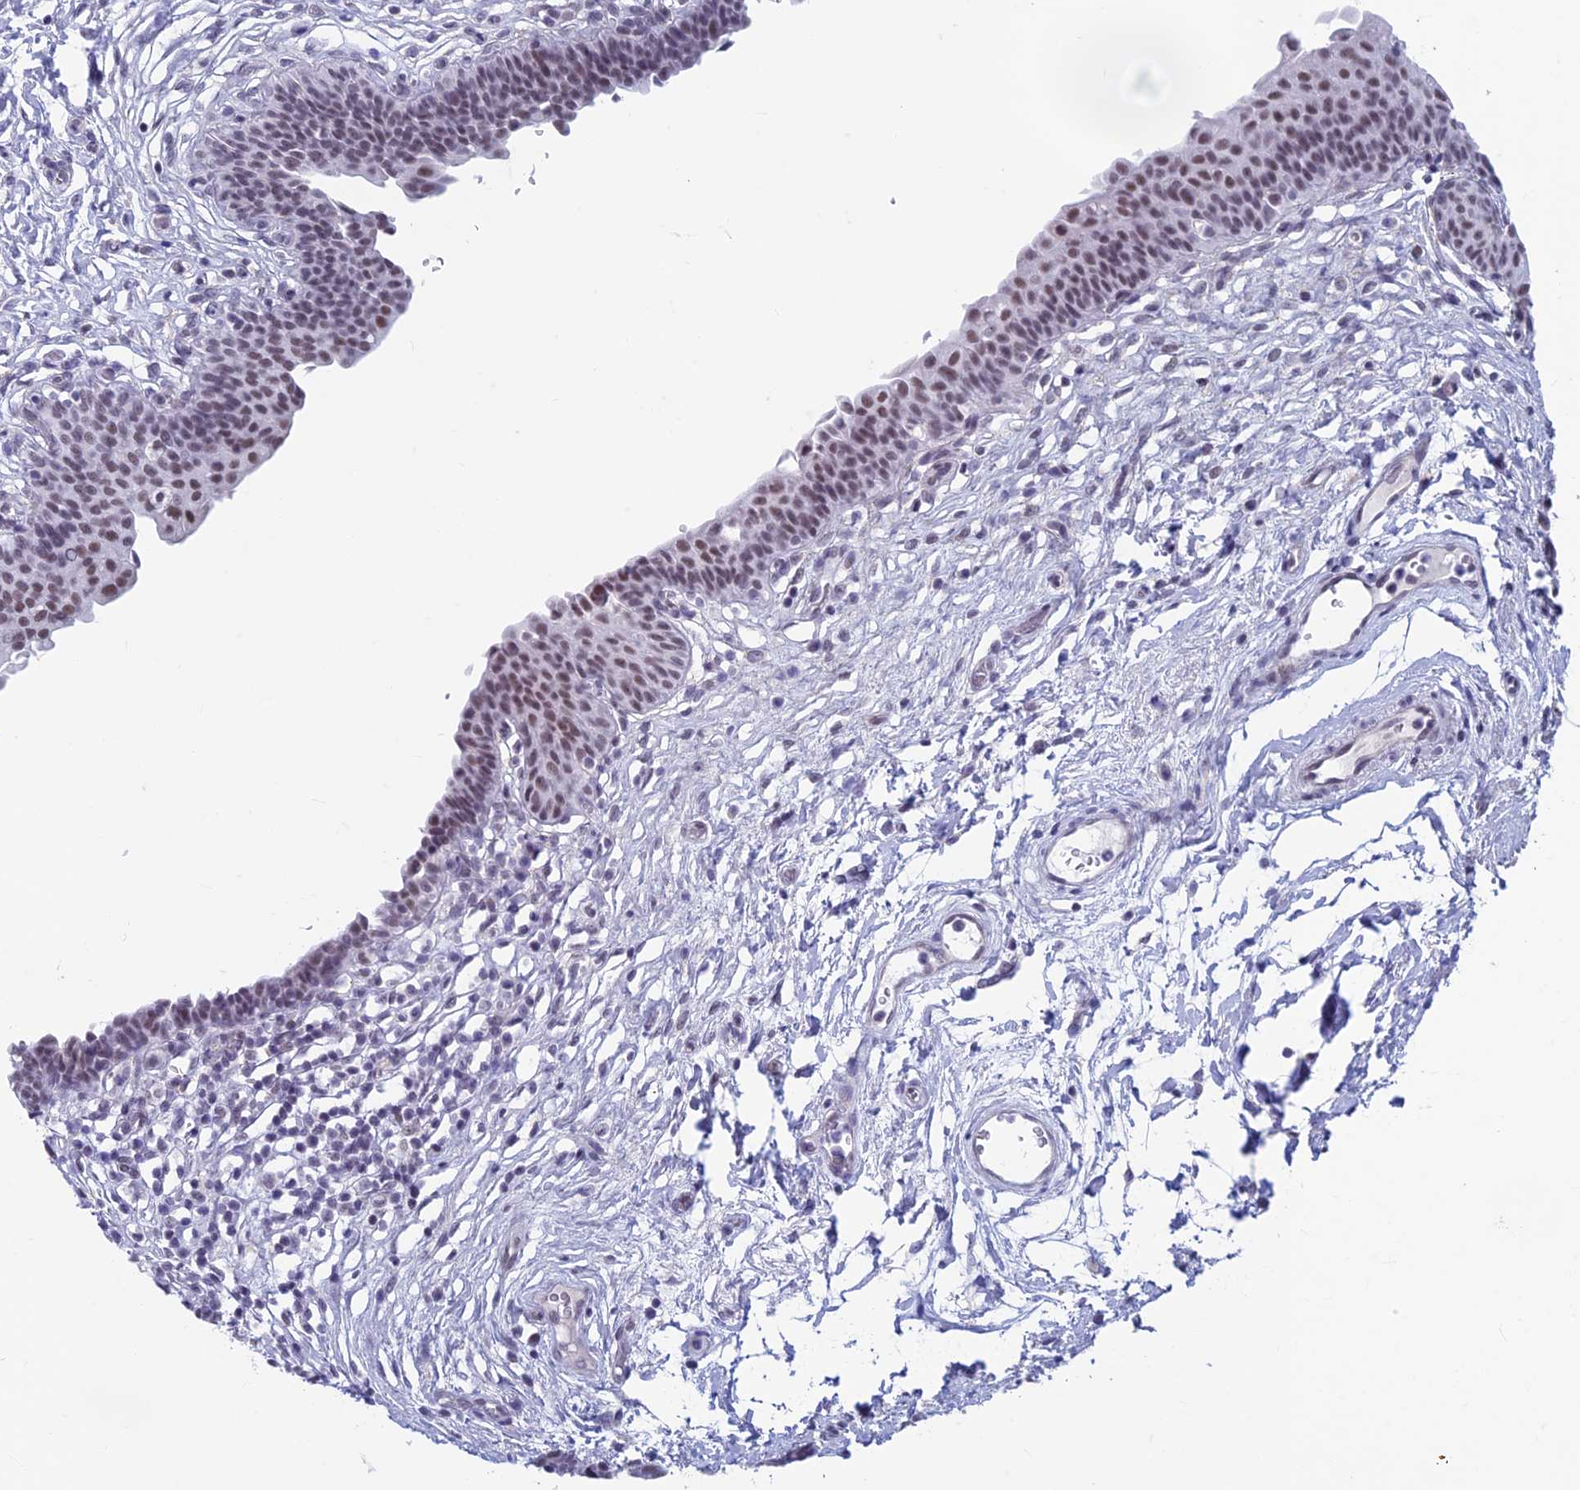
{"staining": {"intensity": "moderate", "quantity": "25%-75%", "location": "nuclear"}, "tissue": "urinary bladder", "cell_type": "Urothelial cells", "image_type": "normal", "snomed": [{"axis": "morphology", "description": "Normal tissue, NOS"}, {"axis": "topography", "description": "Urinary bladder"}], "caption": "A brown stain labels moderate nuclear expression of a protein in urothelial cells of unremarkable urinary bladder. Immunohistochemistry stains the protein in brown and the nuclei are stained blue.", "gene": "ASH2L", "patient": {"sex": "male", "age": 83}}